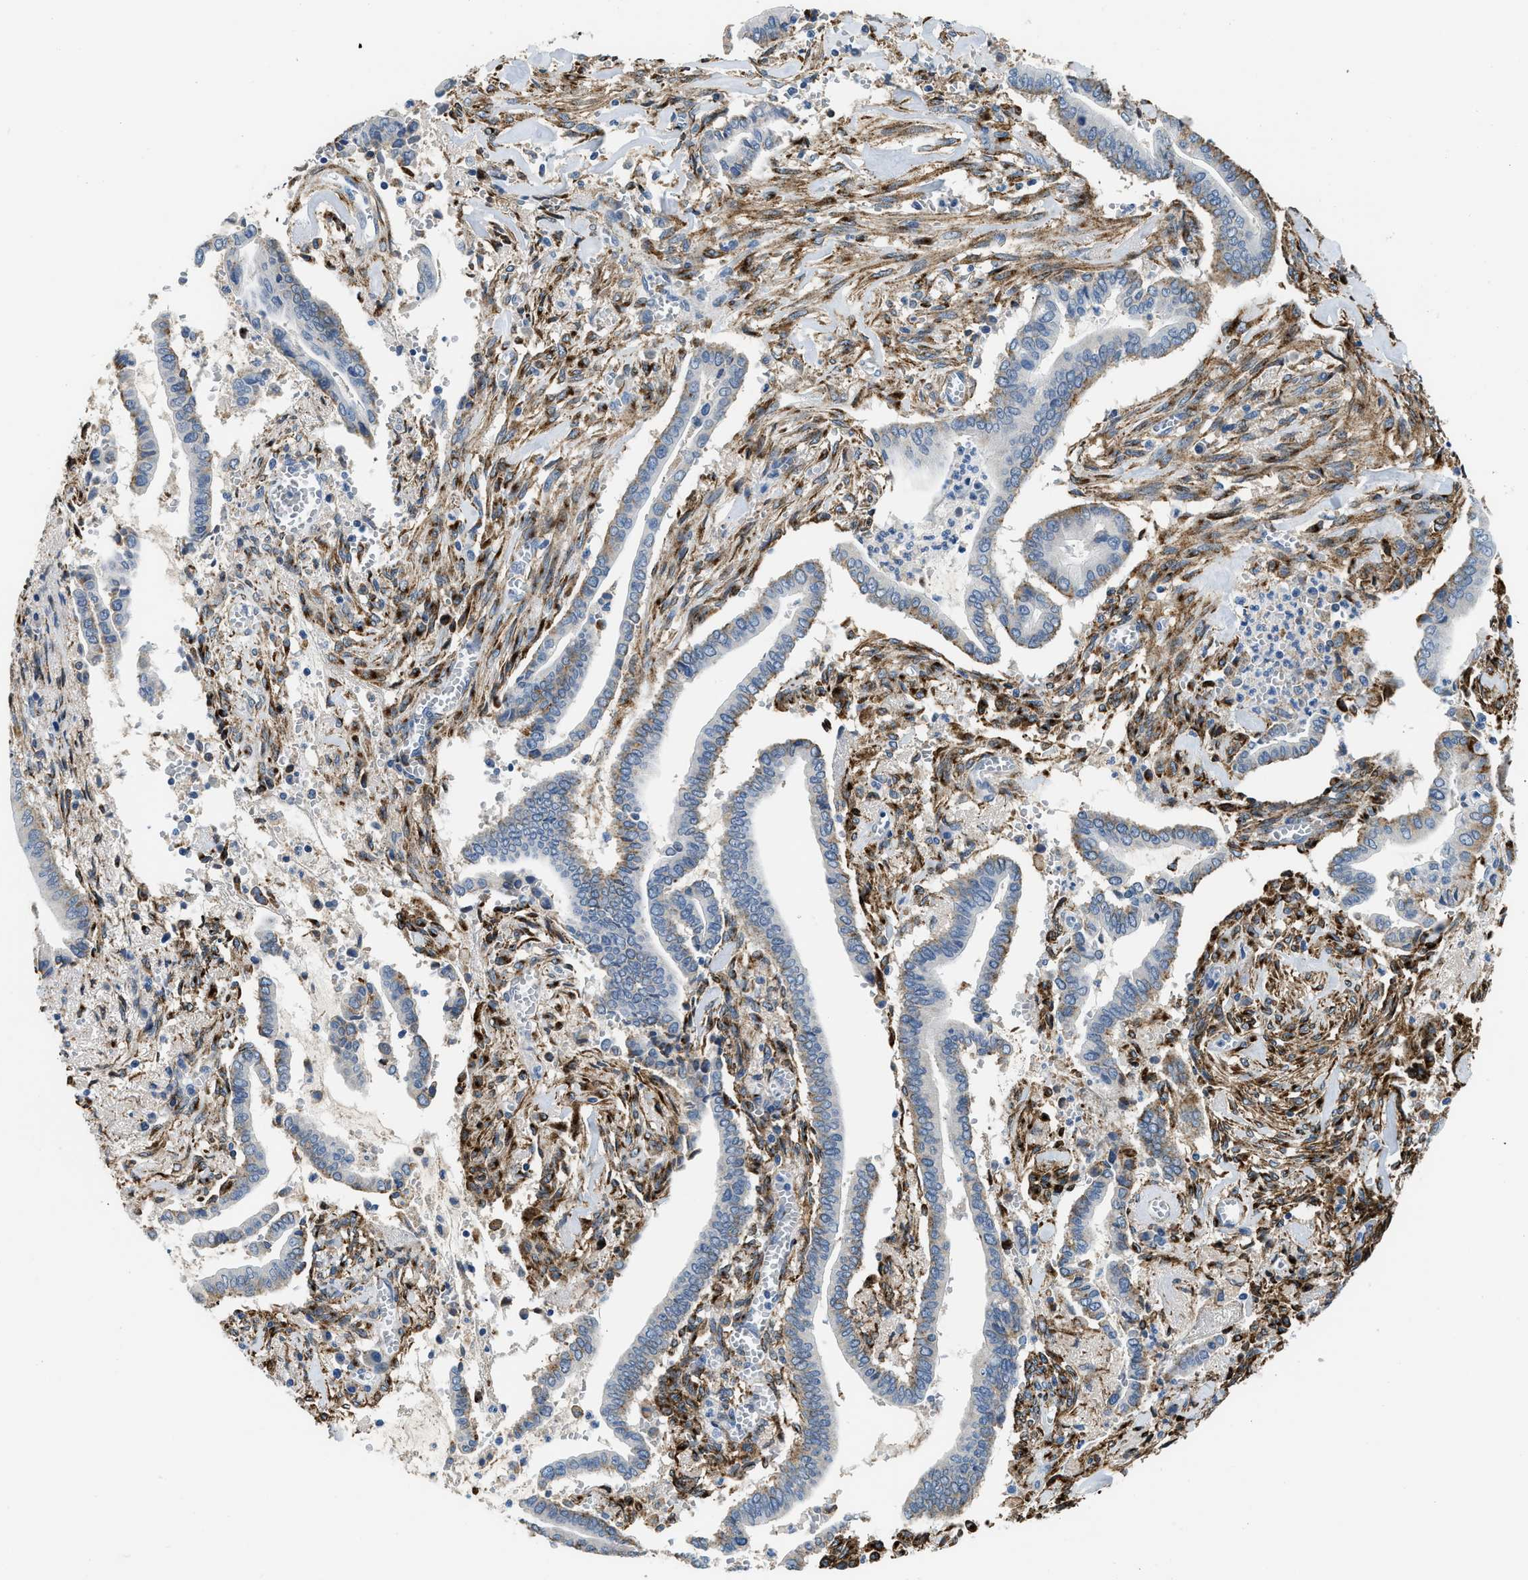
{"staining": {"intensity": "weak", "quantity": "25%-75%", "location": "cytoplasmic/membranous"}, "tissue": "cervical cancer", "cell_type": "Tumor cells", "image_type": "cancer", "snomed": [{"axis": "morphology", "description": "Adenocarcinoma, NOS"}, {"axis": "topography", "description": "Cervix"}], "caption": "A brown stain labels weak cytoplasmic/membranous expression of a protein in cervical cancer tumor cells. Immunohistochemistry stains the protein in brown and the nuclei are stained blue.", "gene": "LRP1", "patient": {"sex": "female", "age": 44}}